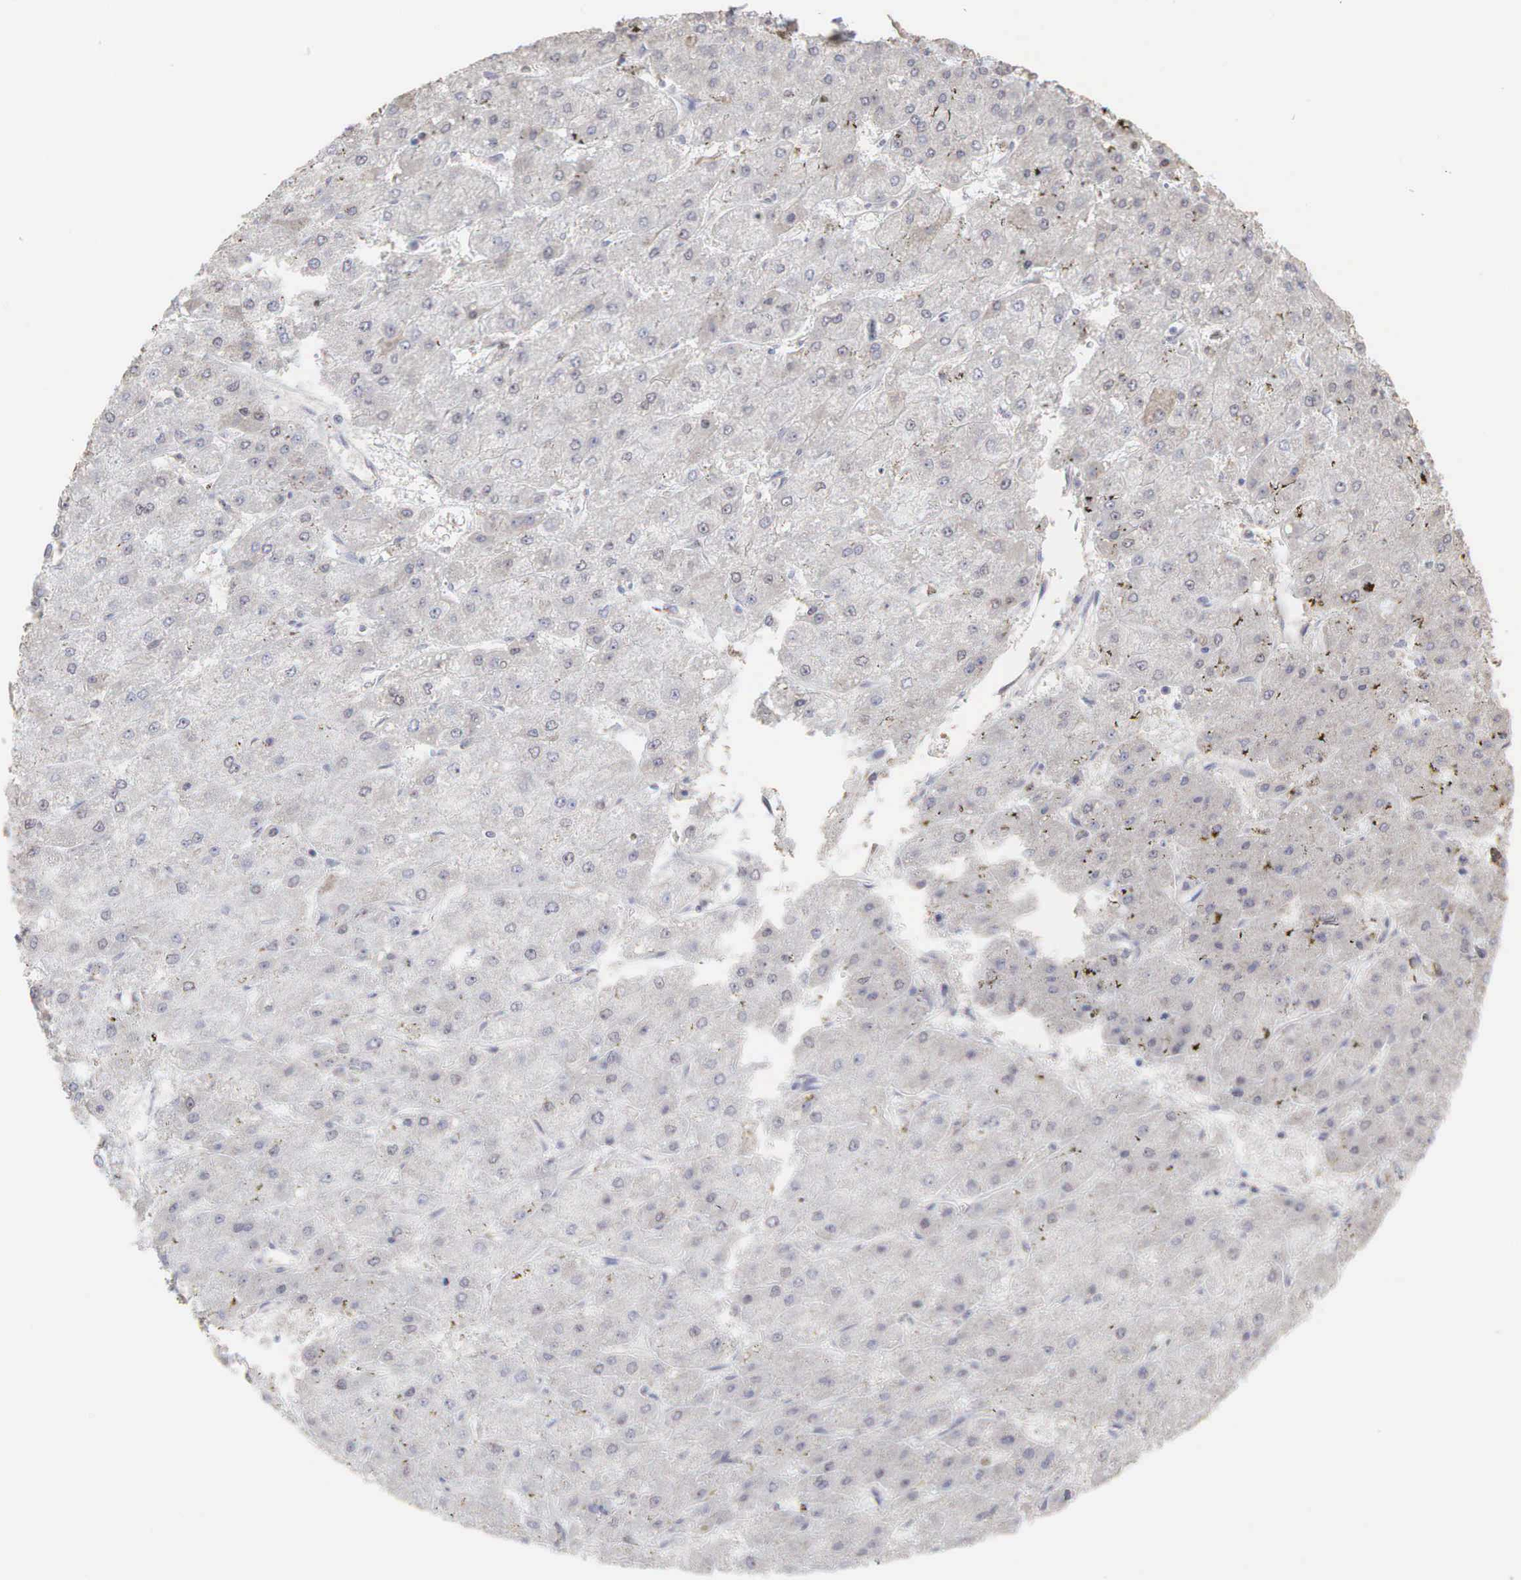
{"staining": {"intensity": "moderate", "quantity": "<25%", "location": "cytoplasmic/membranous"}, "tissue": "liver cancer", "cell_type": "Tumor cells", "image_type": "cancer", "snomed": [{"axis": "morphology", "description": "Carcinoma, Hepatocellular, NOS"}, {"axis": "topography", "description": "Liver"}], "caption": "High-power microscopy captured an immunohistochemistry micrograph of liver hepatocellular carcinoma, revealing moderate cytoplasmic/membranous positivity in approximately <25% of tumor cells. Nuclei are stained in blue.", "gene": "DKC1", "patient": {"sex": "female", "age": 52}}